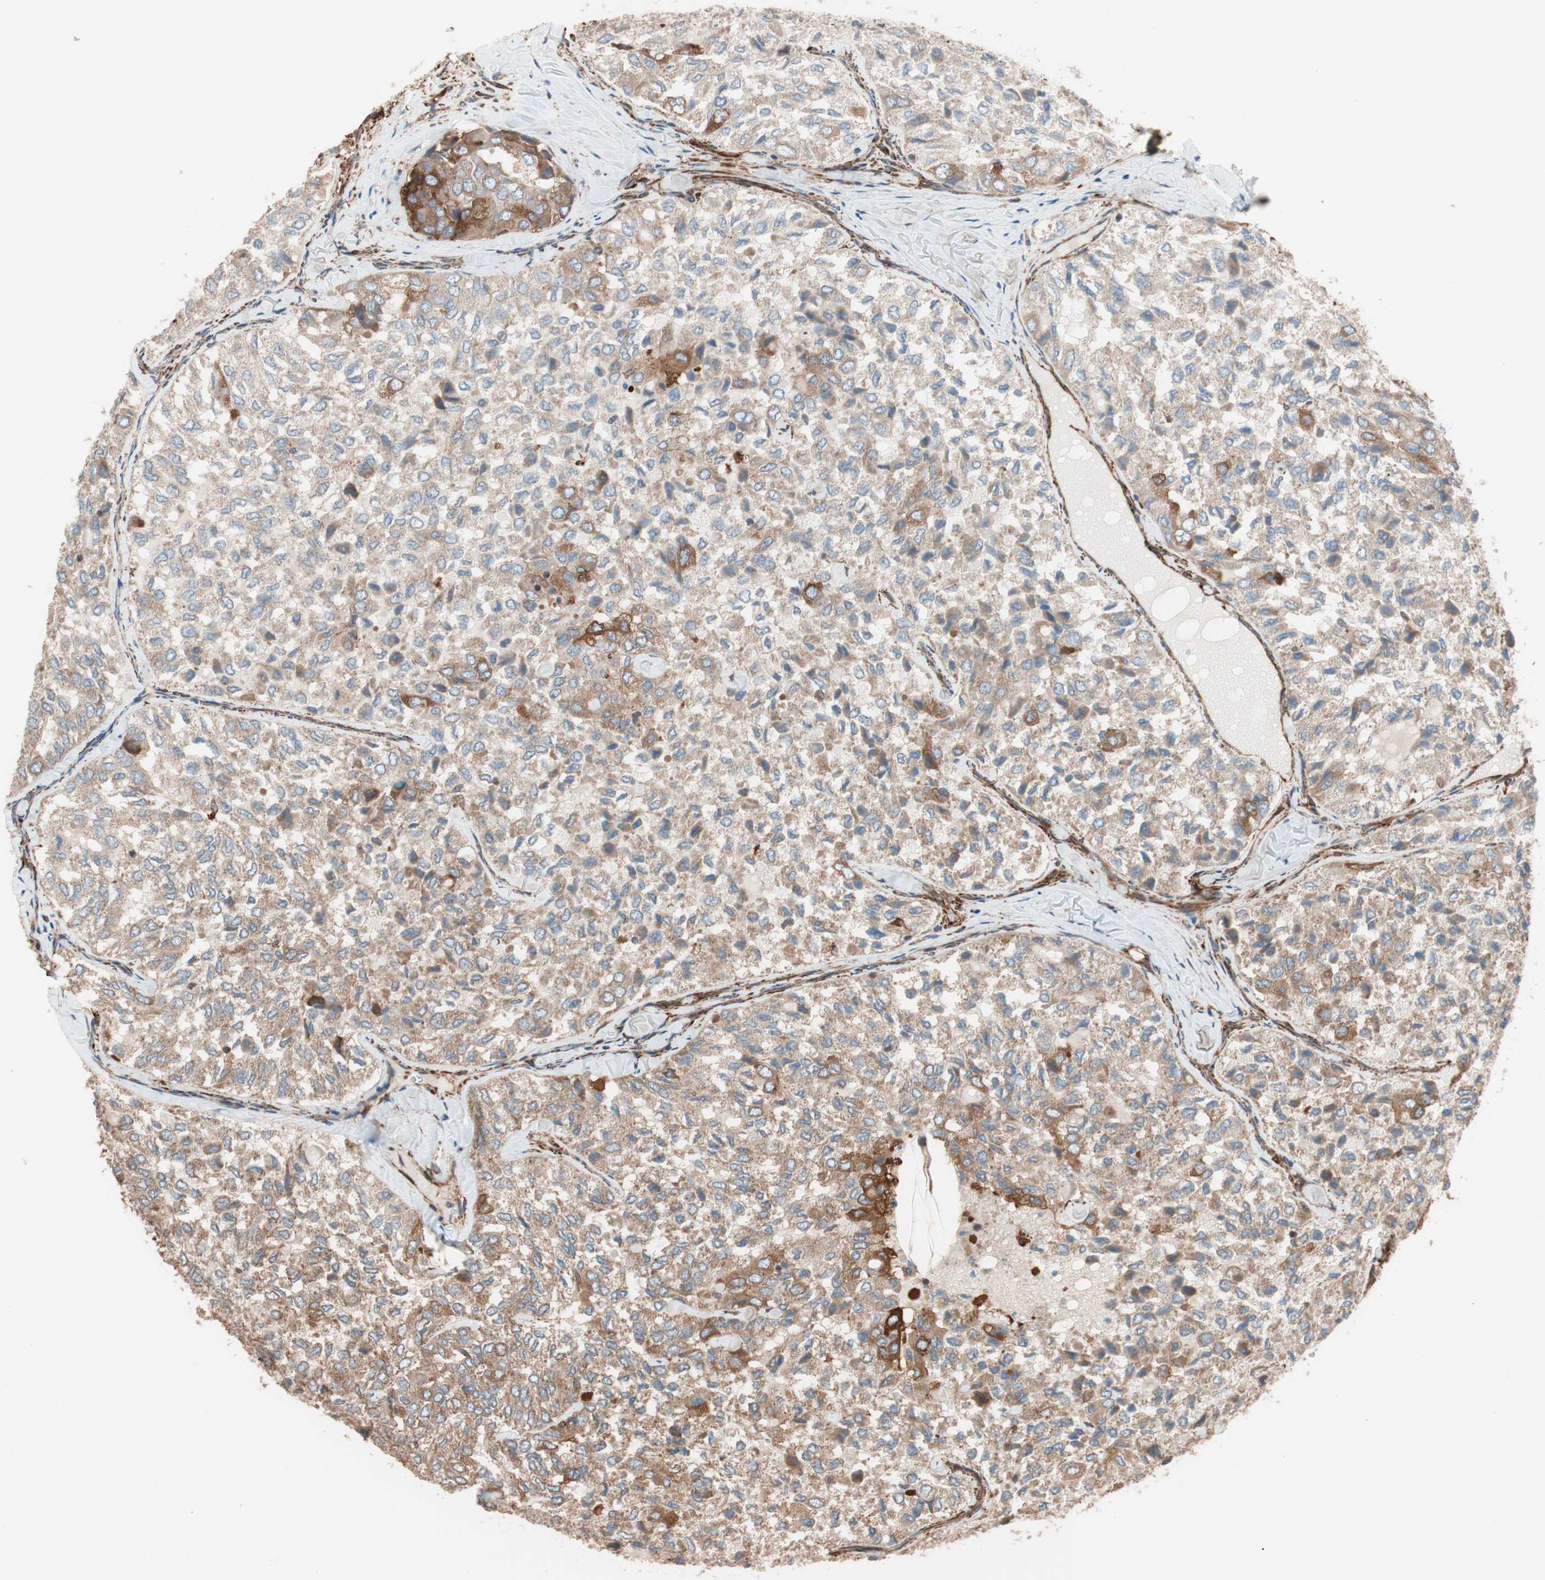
{"staining": {"intensity": "moderate", "quantity": ">75%", "location": "cytoplasmic/membranous"}, "tissue": "thyroid cancer", "cell_type": "Tumor cells", "image_type": "cancer", "snomed": [{"axis": "morphology", "description": "Follicular adenoma carcinoma, NOS"}, {"axis": "topography", "description": "Thyroid gland"}], "caption": "Immunohistochemistry (IHC) of follicular adenoma carcinoma (thyroid) displays medium levels of moderate cytoplasmic/membranous positivity in approximately >75% of tumor cells.", "gene": "GPSM2", "patient": {"sex": "male", "age": 75}}